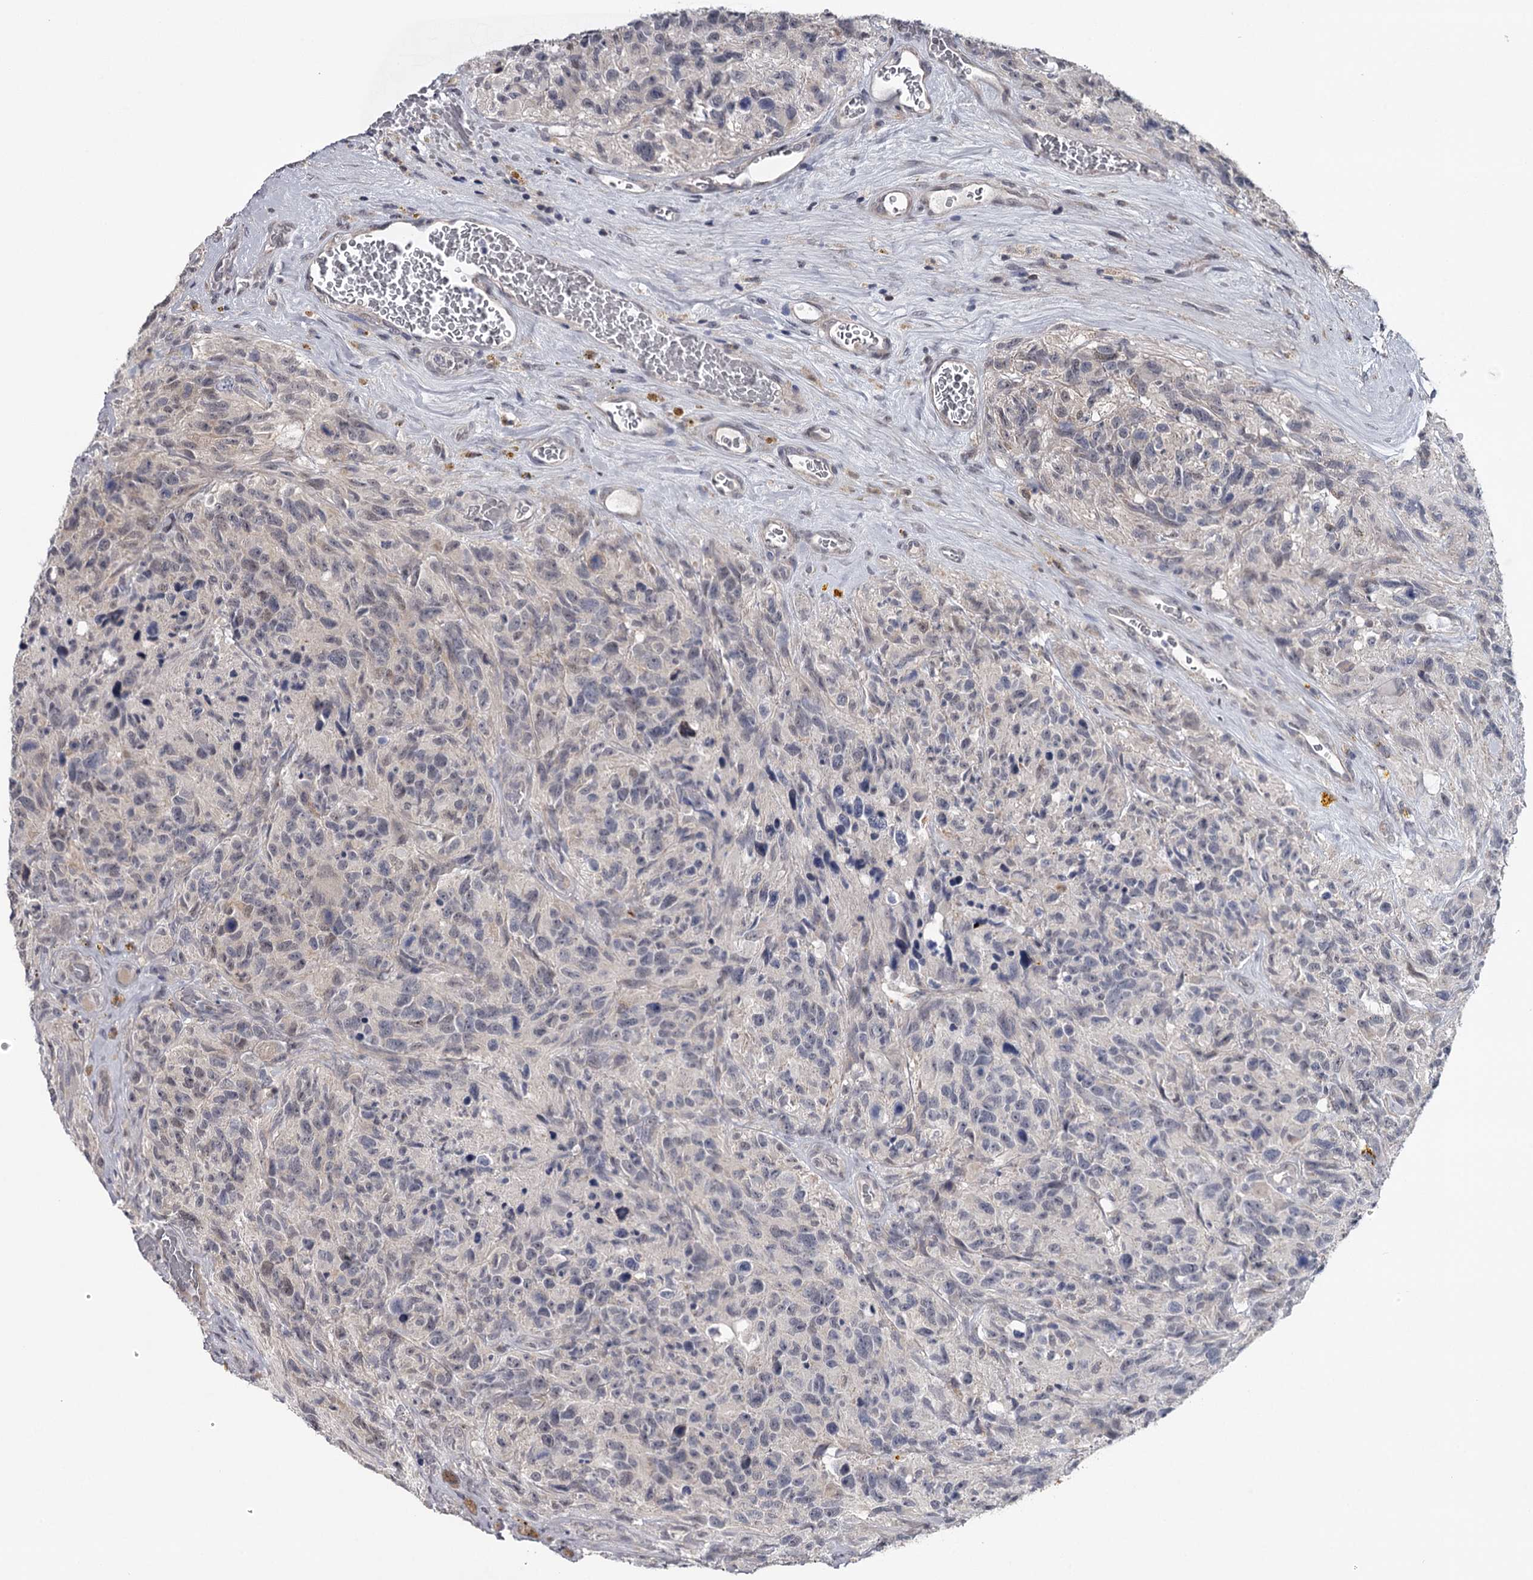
{"staining": {"intensity": "negative", "quantity": "none", "location": "none"}, "tissue": "glioma", "cell_type": "Tumor cells", "image_type": "cancer", "snomed": [{"axis": "morphology", "description": "Glioma, malignant, High grade"}, {"axis": "topography", "description": "Brain"}], "caption": "The micrograph displays no staining of tumor cells in malignant high-grade glioma.", "gene": "GTSF1", "patient": {"sex": "male", "age": 69}}